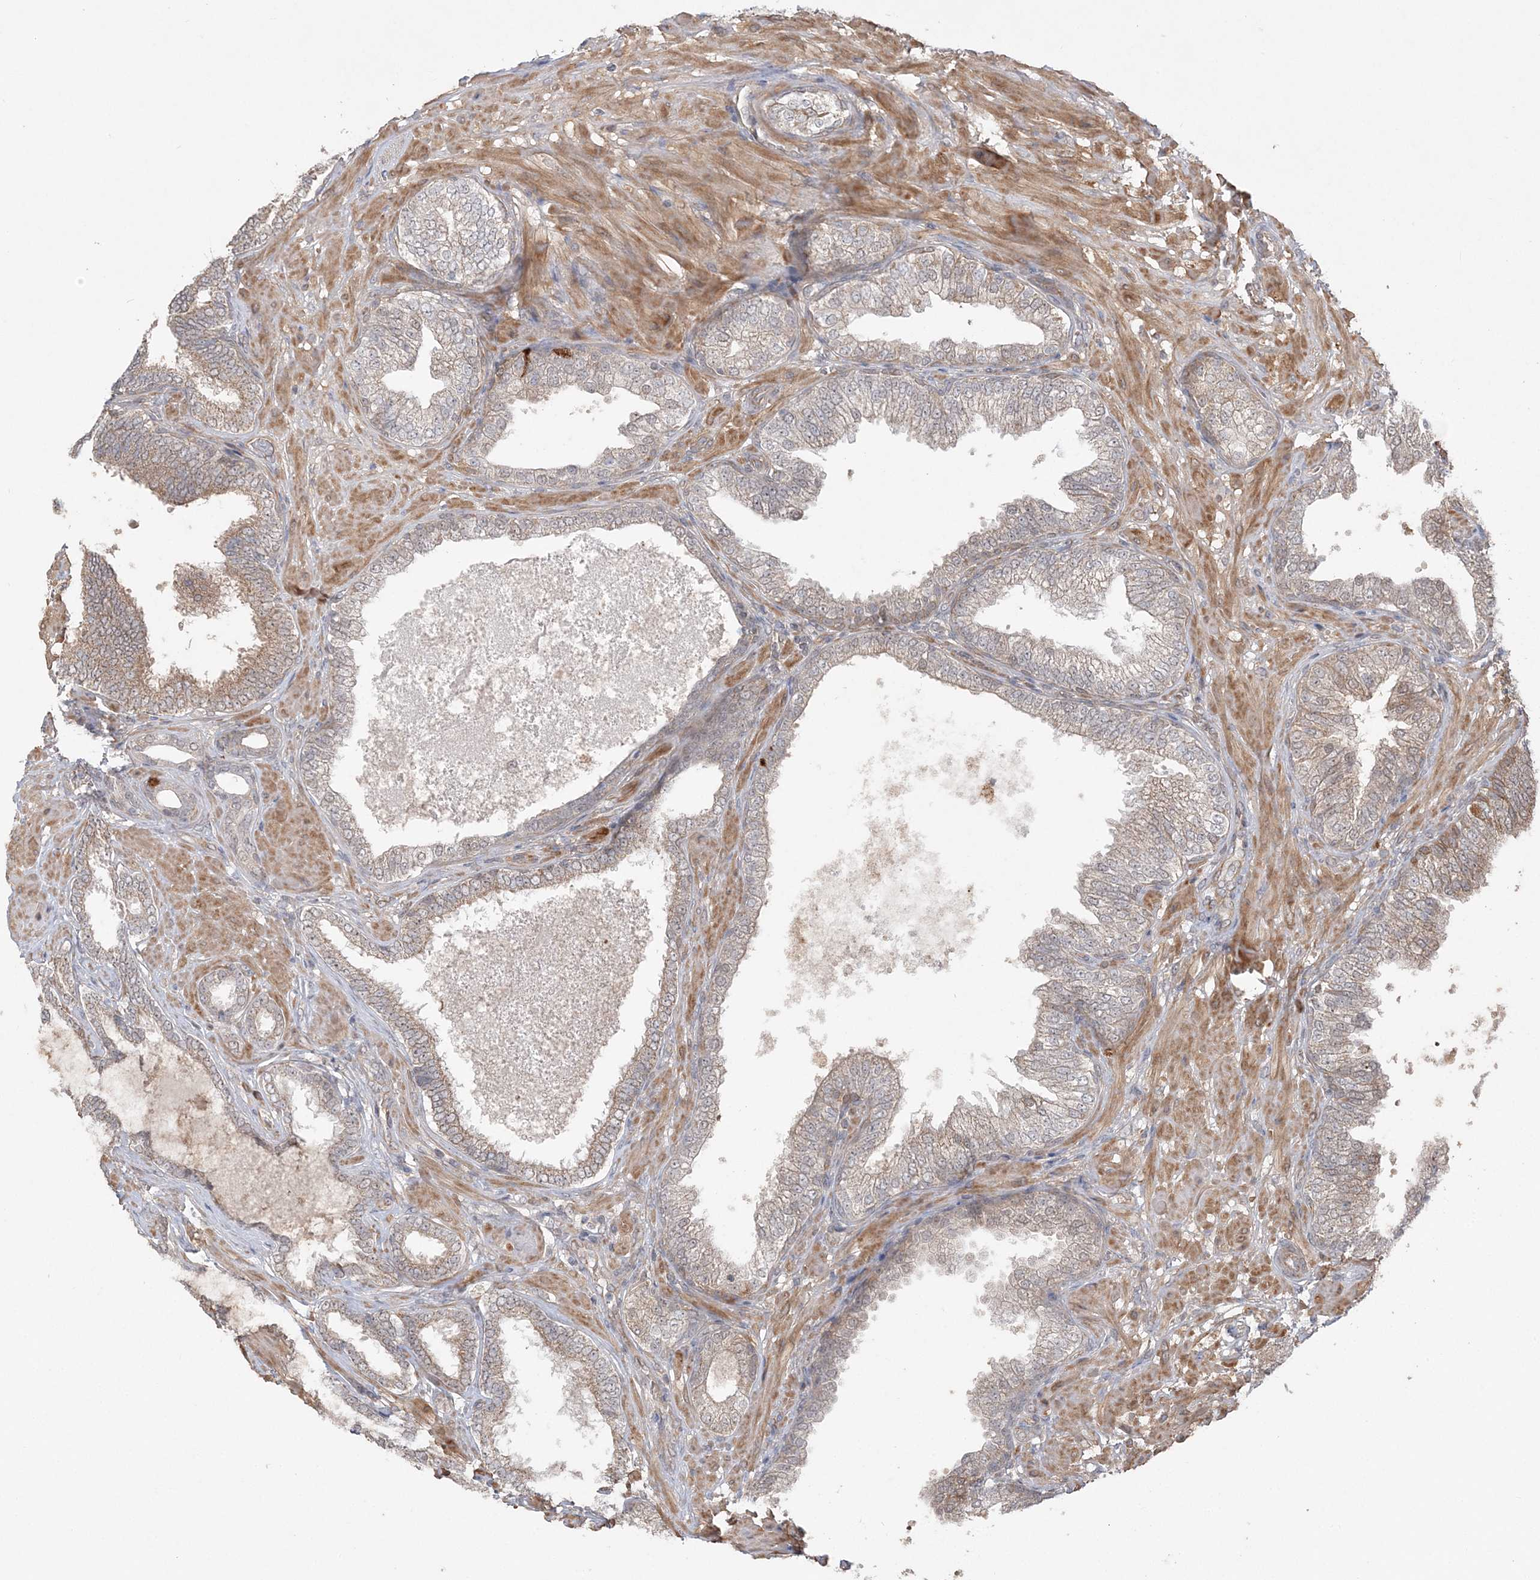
{"staining": {"intensity": "weak", "quantity": "25%-75%", "location": "cytoplasmic/membranous"}, "tissue": "prostate cancer", "cell_type": "Tumor cells", "image_type": "cancer", "snomed": [{"axis": "morphology", "description": "Adenocarcinoma, High grade"}, {"axis": "topography", "description": "Prostate"}], "caption": "Weak cytoplasmic/membranous protein staining is present in about 25%-75% of tumor cells in high-grade adenocarcinoma (prostate).", "gene": "SCLT1", "patient": {"sex": "male", "age": 59}}